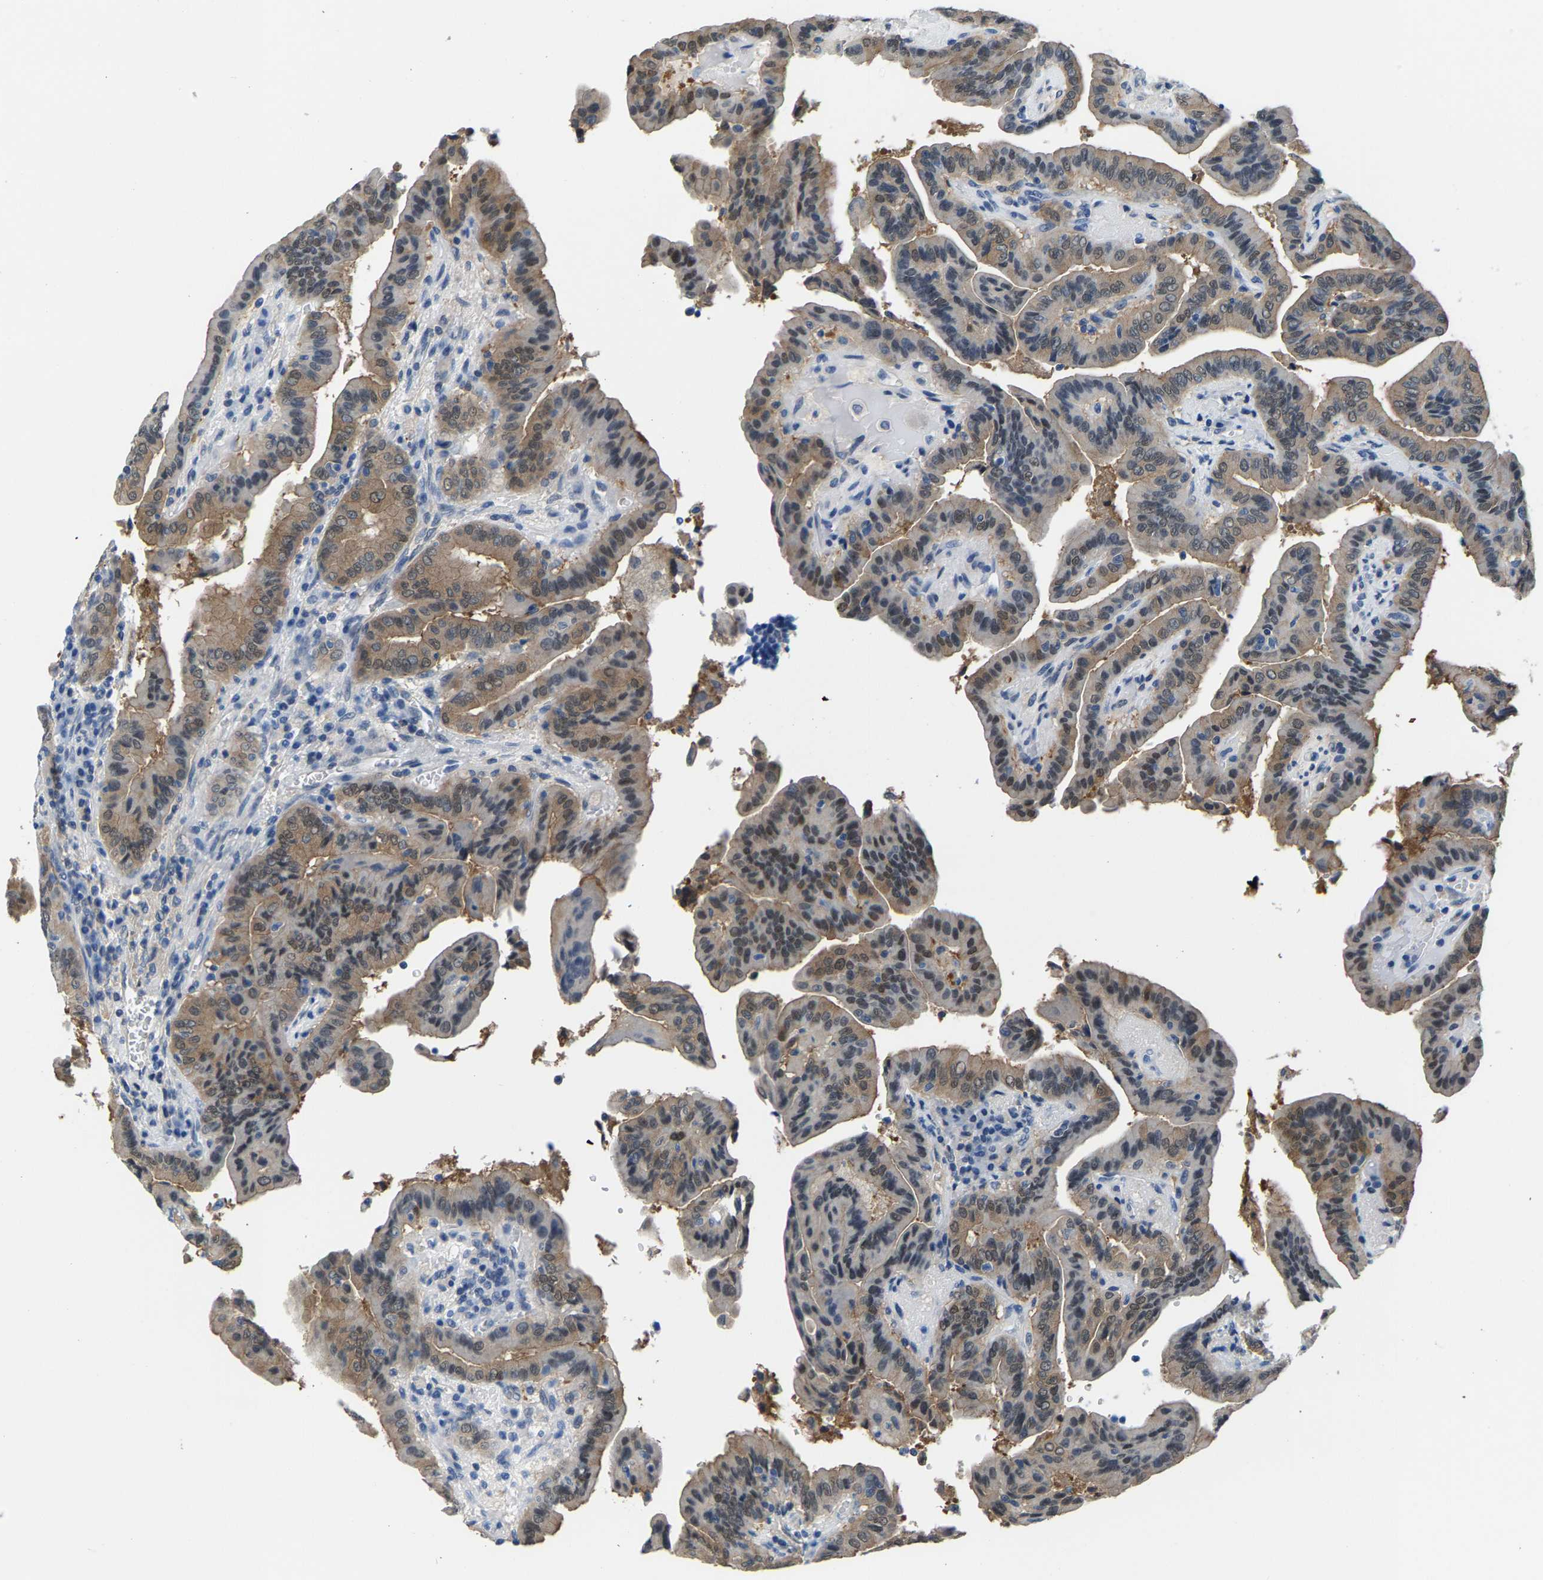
{"staining": {"intensity": "moderate", "quantity": ">75%", "location": "cytoplasmic/membranous"}, "tissue": "thyroid cancer", "cell_type": "Tumor cells", "image_type": "cancer", "snomed": [{"axis": "morphology", "description": "Papillary adenocarcinoma, NOS"}, {"axis": "topography", "description": "Thyroid gland"}], "caption": "IHC histopathology image of thyroid cancer stained for a protein (brown), which exhibits medium levels of moderate cytoplasmic/membranous expression in approximately >75% of tumor cells.", "gene": "SSH3", "patient": {"sex": "male", "age": 33}}